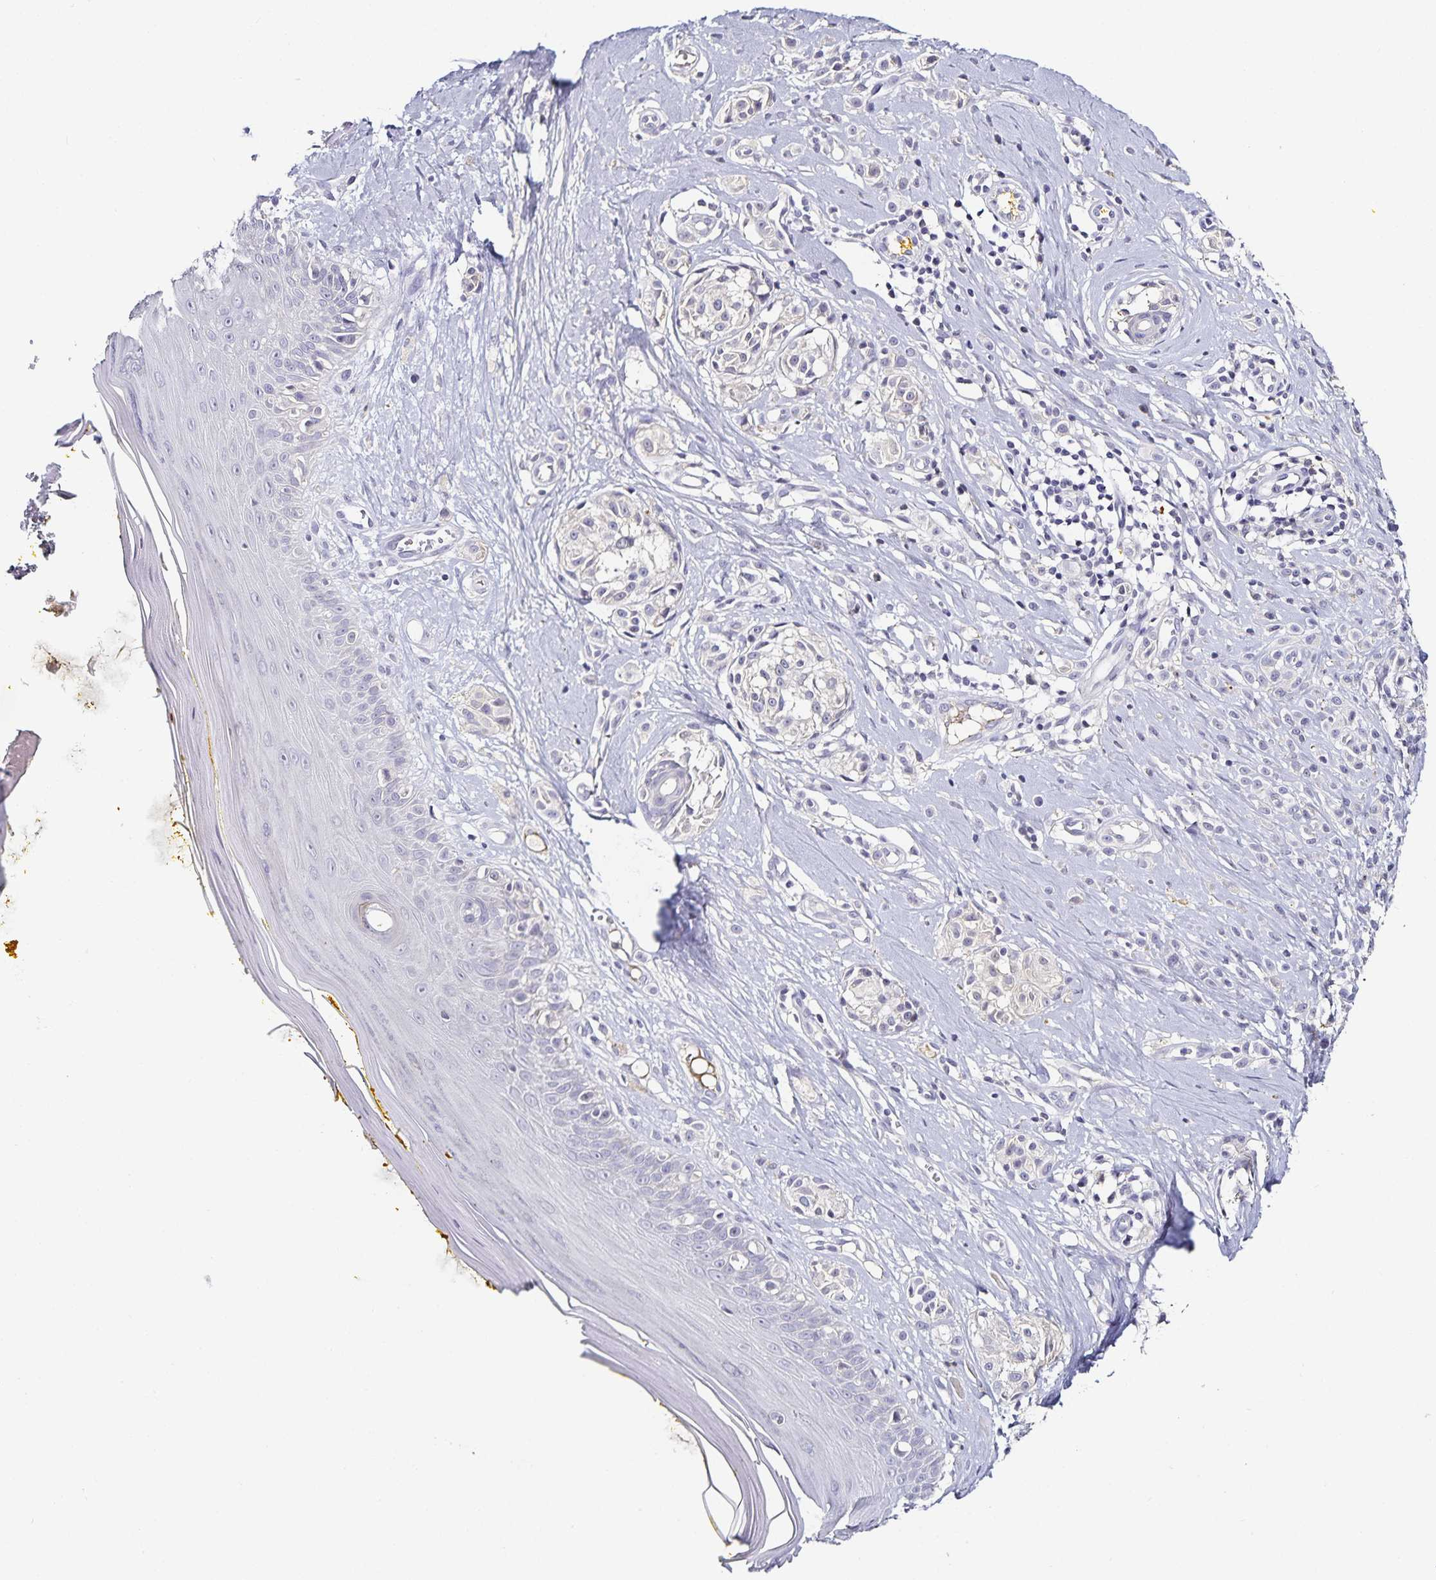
{"staining": {"intensity": "negative", "quantity": "none", "location": "none"}, "tissue": "melanoma", "cell_type": "Tumor cells", "image_type": "cancer", "snomed": [{"axis": "morphology", "description": "Malignant melanoma, NOS"}, {"axis": "topography", "description": "Skin"}], "caption": "Image shows no significant protein positivity in tumor cells of melanoma.", "gene": "TTR", "patient": {"sex": "male", "age": 74}}